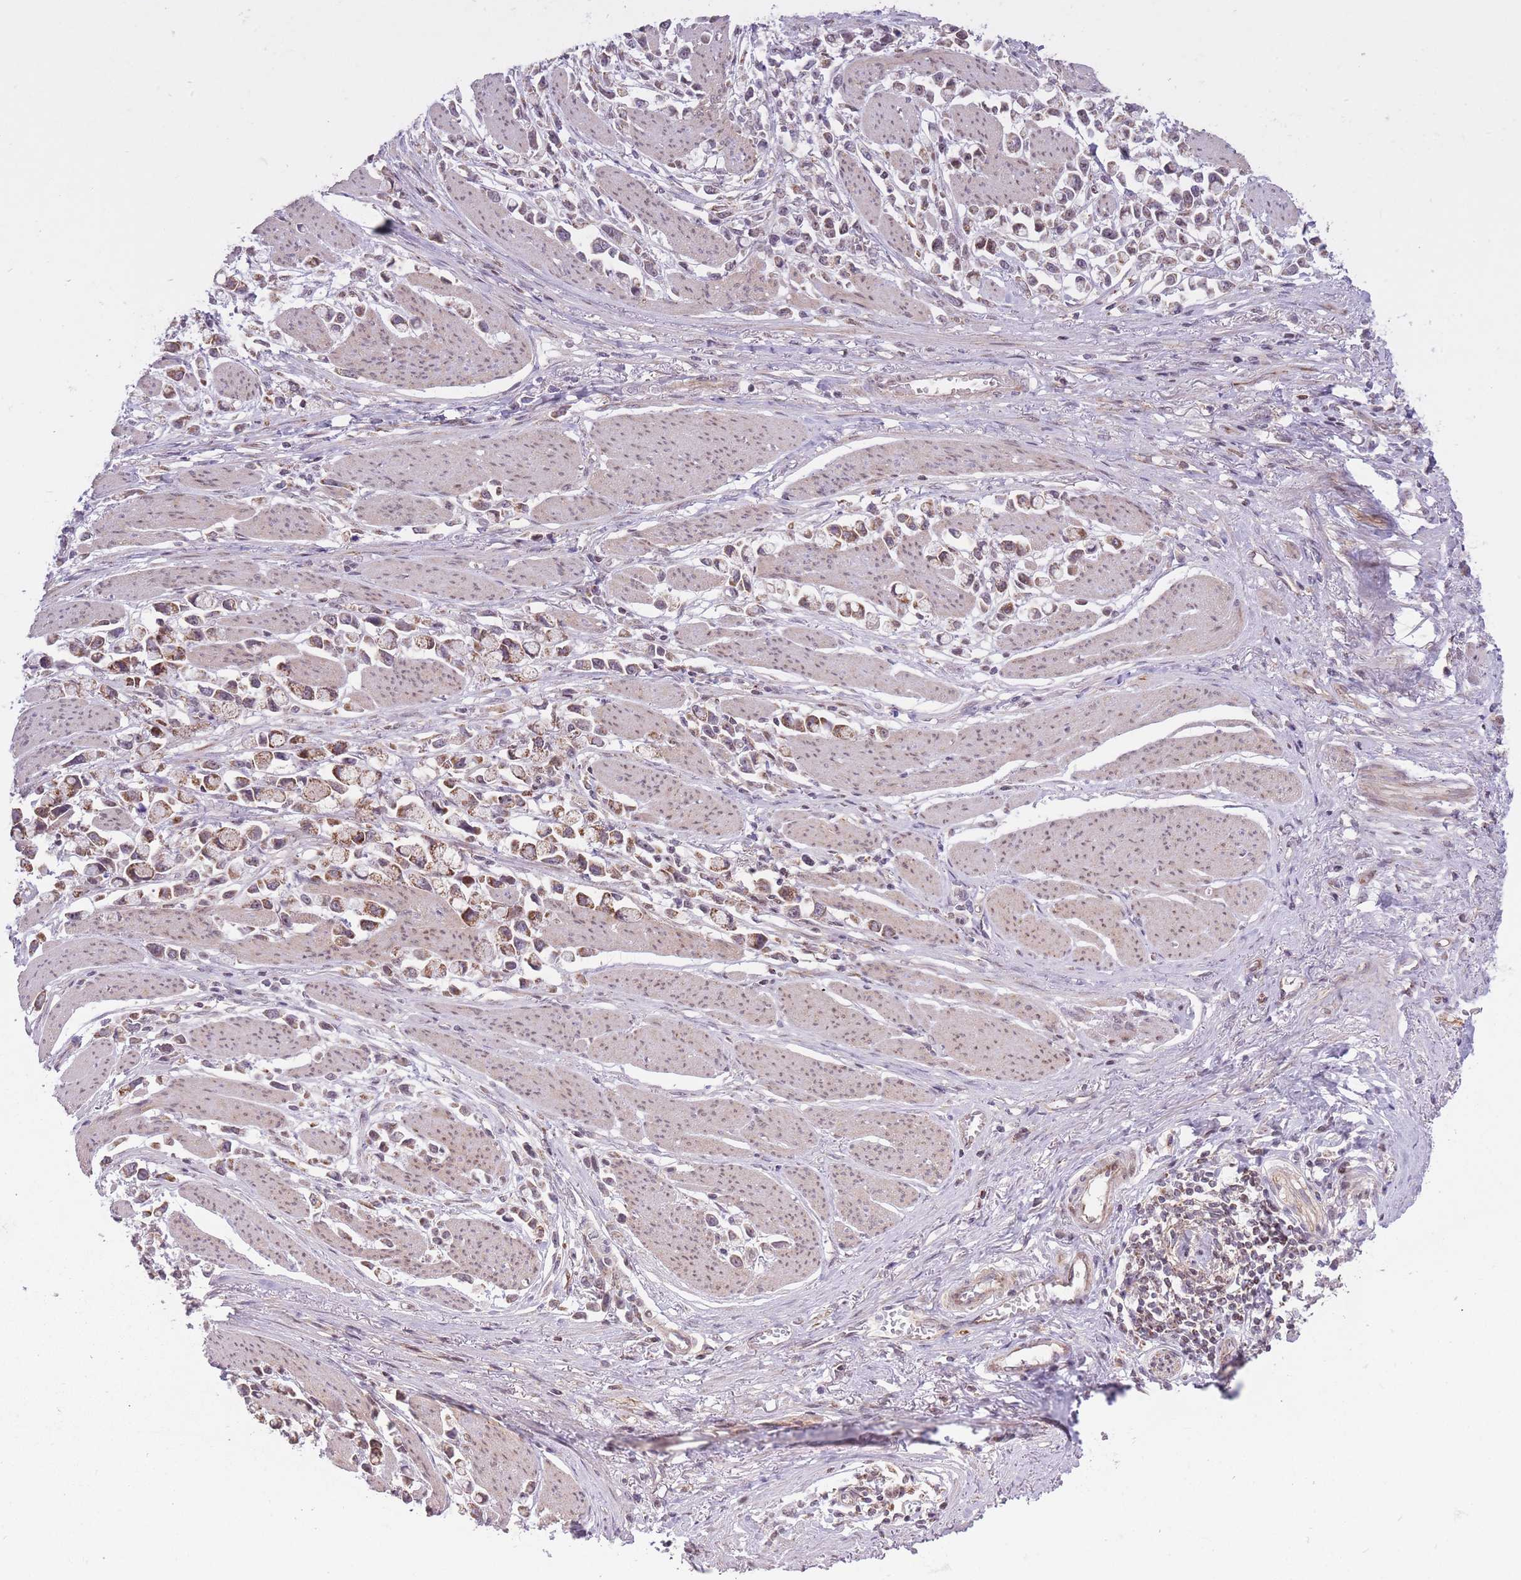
{"staining": {"intensity": "moderate", "quantity": ">75%", "location": "cytoplasmic/membranous"}, "tissue": "stomach cancer", "cell_type": "Tumor cells", "image_type": "cancer", "snomed": [{"axis": "morphology", "description": "Adenocarcinoma, NOS"}, {"axis": "topography", "description": "Stomach"}], "caption": "Protein staining shows moderate cytoplasmic/membranous expression in approximately >75% of tumor cells in adenocarcinoma (stomach).", "gene": "DPYSL4", "patient": {"sex": "female", "age": 81}}